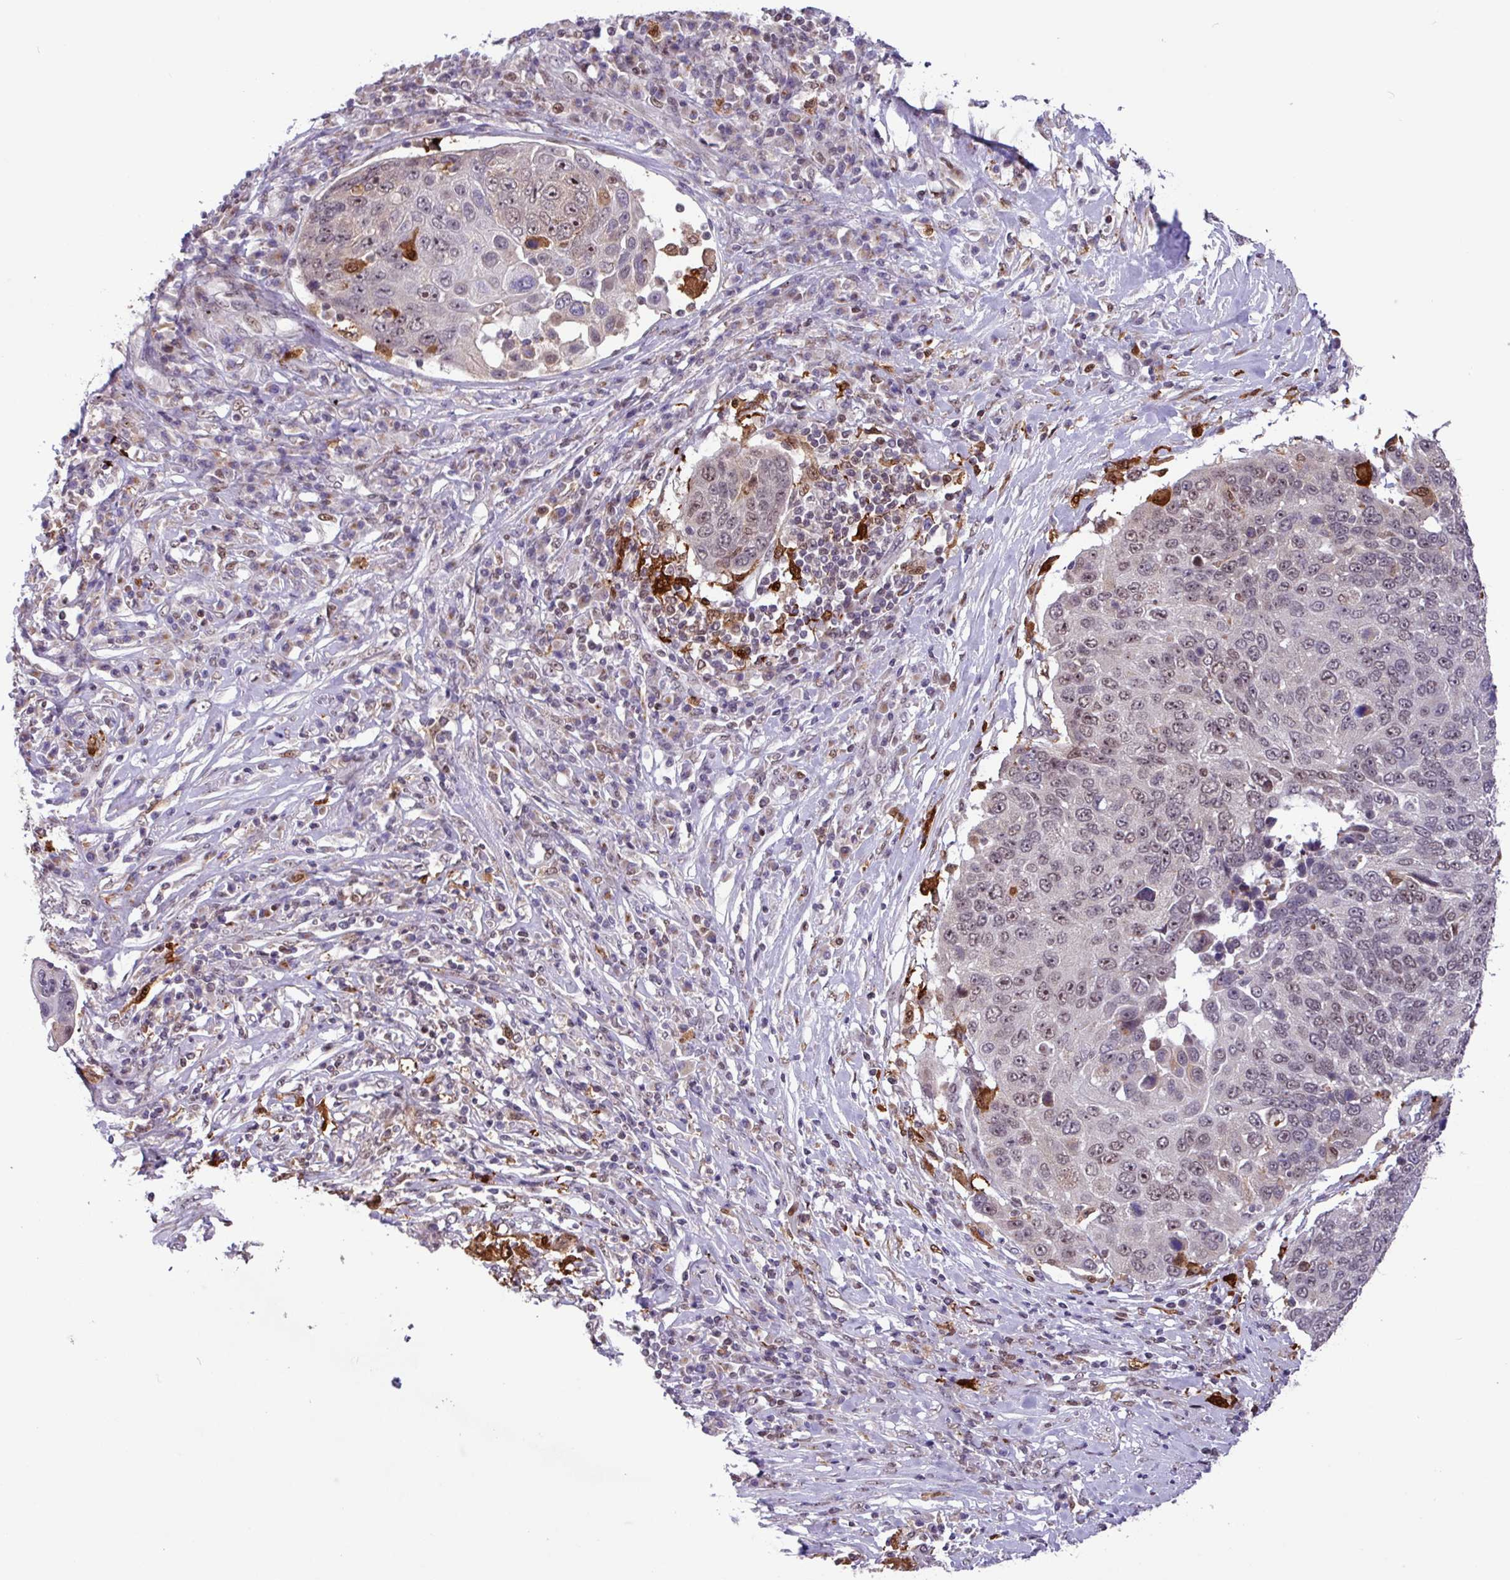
{"staining": {"intensity": "weak", "quantity": "25%-75%", "location": "nuclear"}, "tissue": "lung cancer", "cell_type": "Tumor cells", "image_type": "cancer", "snomed": [{"axis": "morphology", "description": "Squamous cell carcinoma, NOS"}, {"axis": "topography", "description": "Lung"}], "caption": "A histopathology image of human lung squamous cell carcinoma stained for a protein demonstrates weak nuclear brown staining in tumor cells. The staining is performed using DAB brown chromogen to label protein expression. The nuclei are counter-stained blue using hematoxylin.", "gene": "BRD3", "patient": {"sex": "male", "age": 66}}